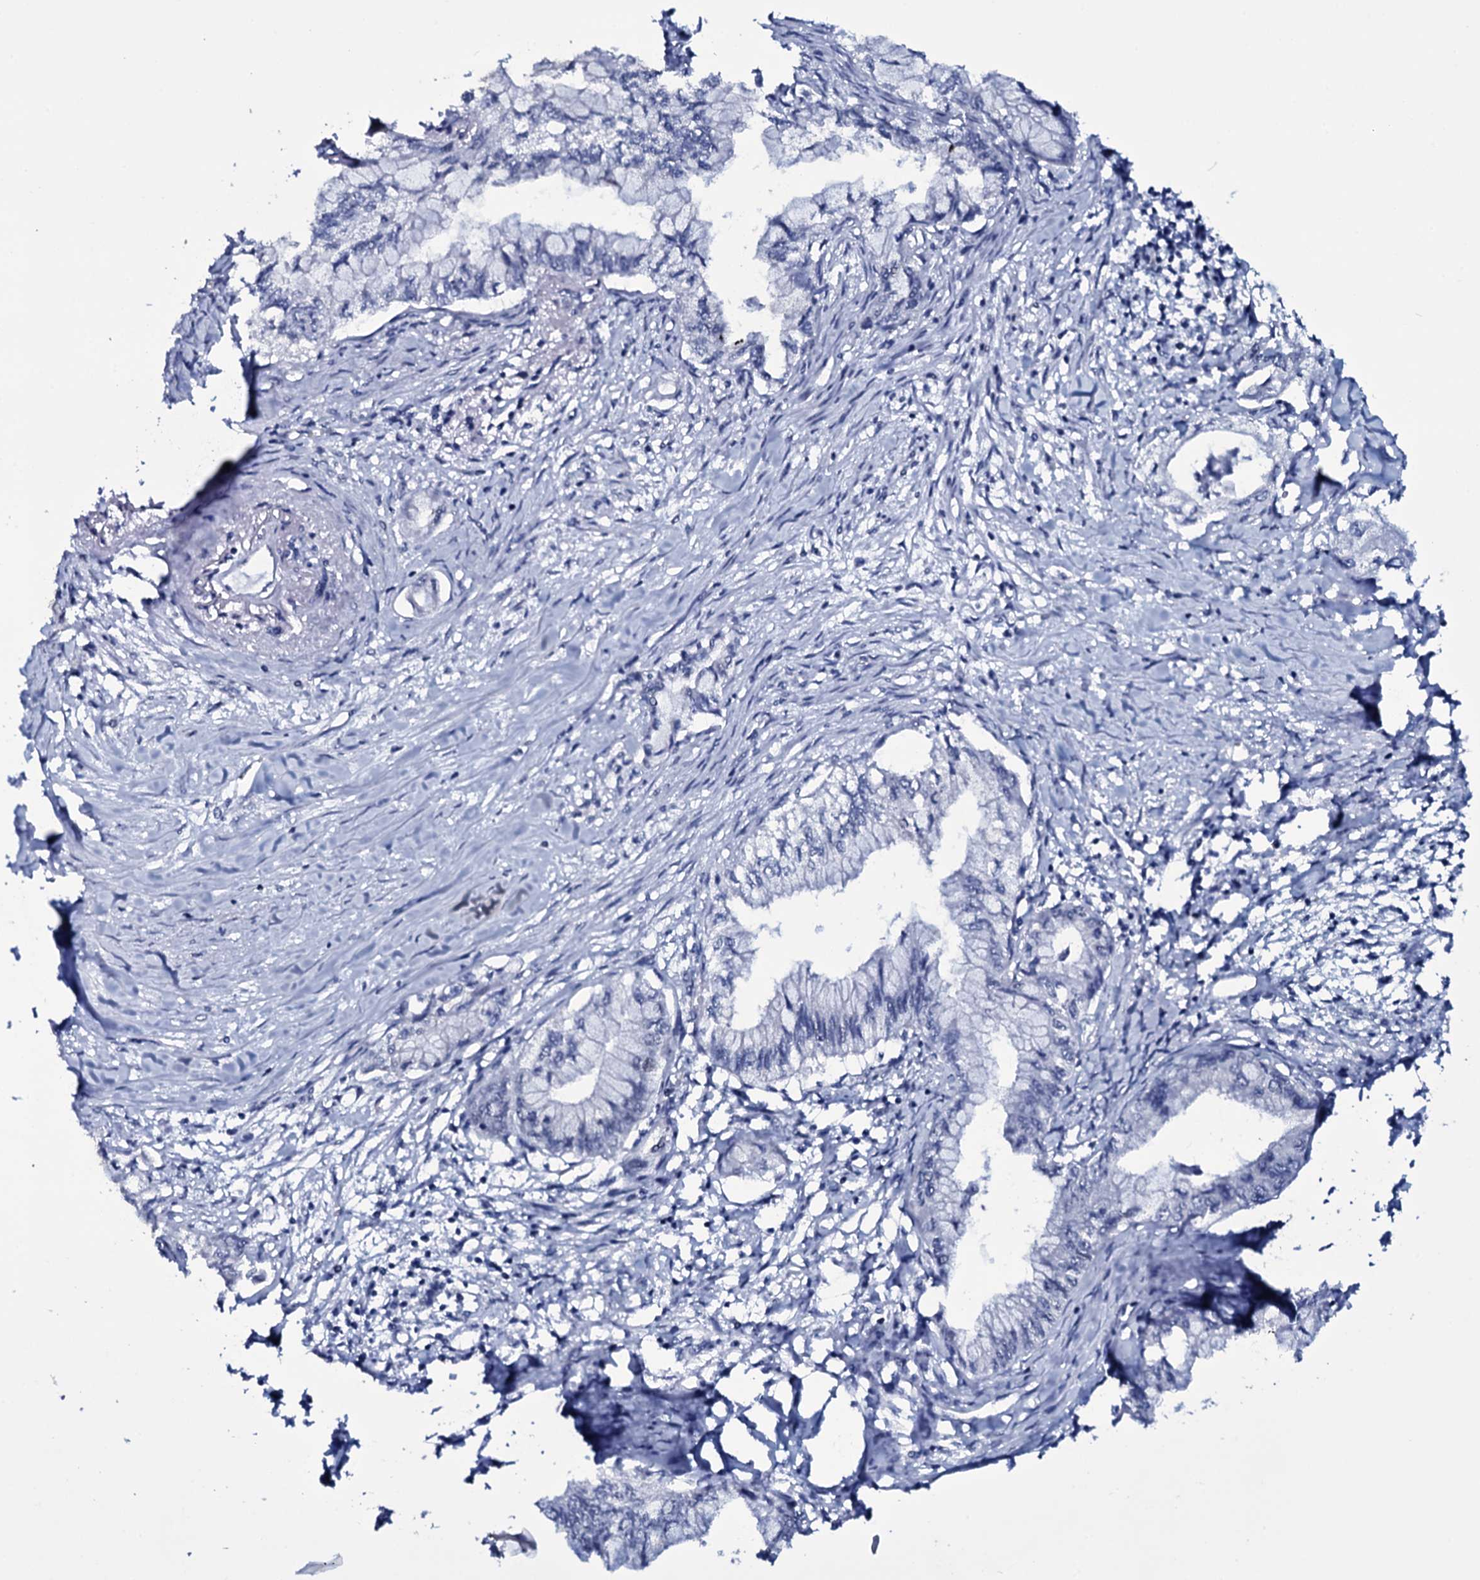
{"staining": {"intensity": "negative", "quantity": "none", "location": "none"}, "tissue": "pancreatic cancer", "cell_type": "Tumor cells", "image_type": "cancer", "snomed": [{"axis": "morphology", "description": "Adenocarcinoma, NOS"}, {"axis": "topography", "description": "Pancreas"}], "caption": "A micrograph of pancreatic adenocarcinoma stained for a protein exhibits no brown staining in tumor cells.", "gene": "WIPF3", "patient": {"sex": "male", "age": 48}}